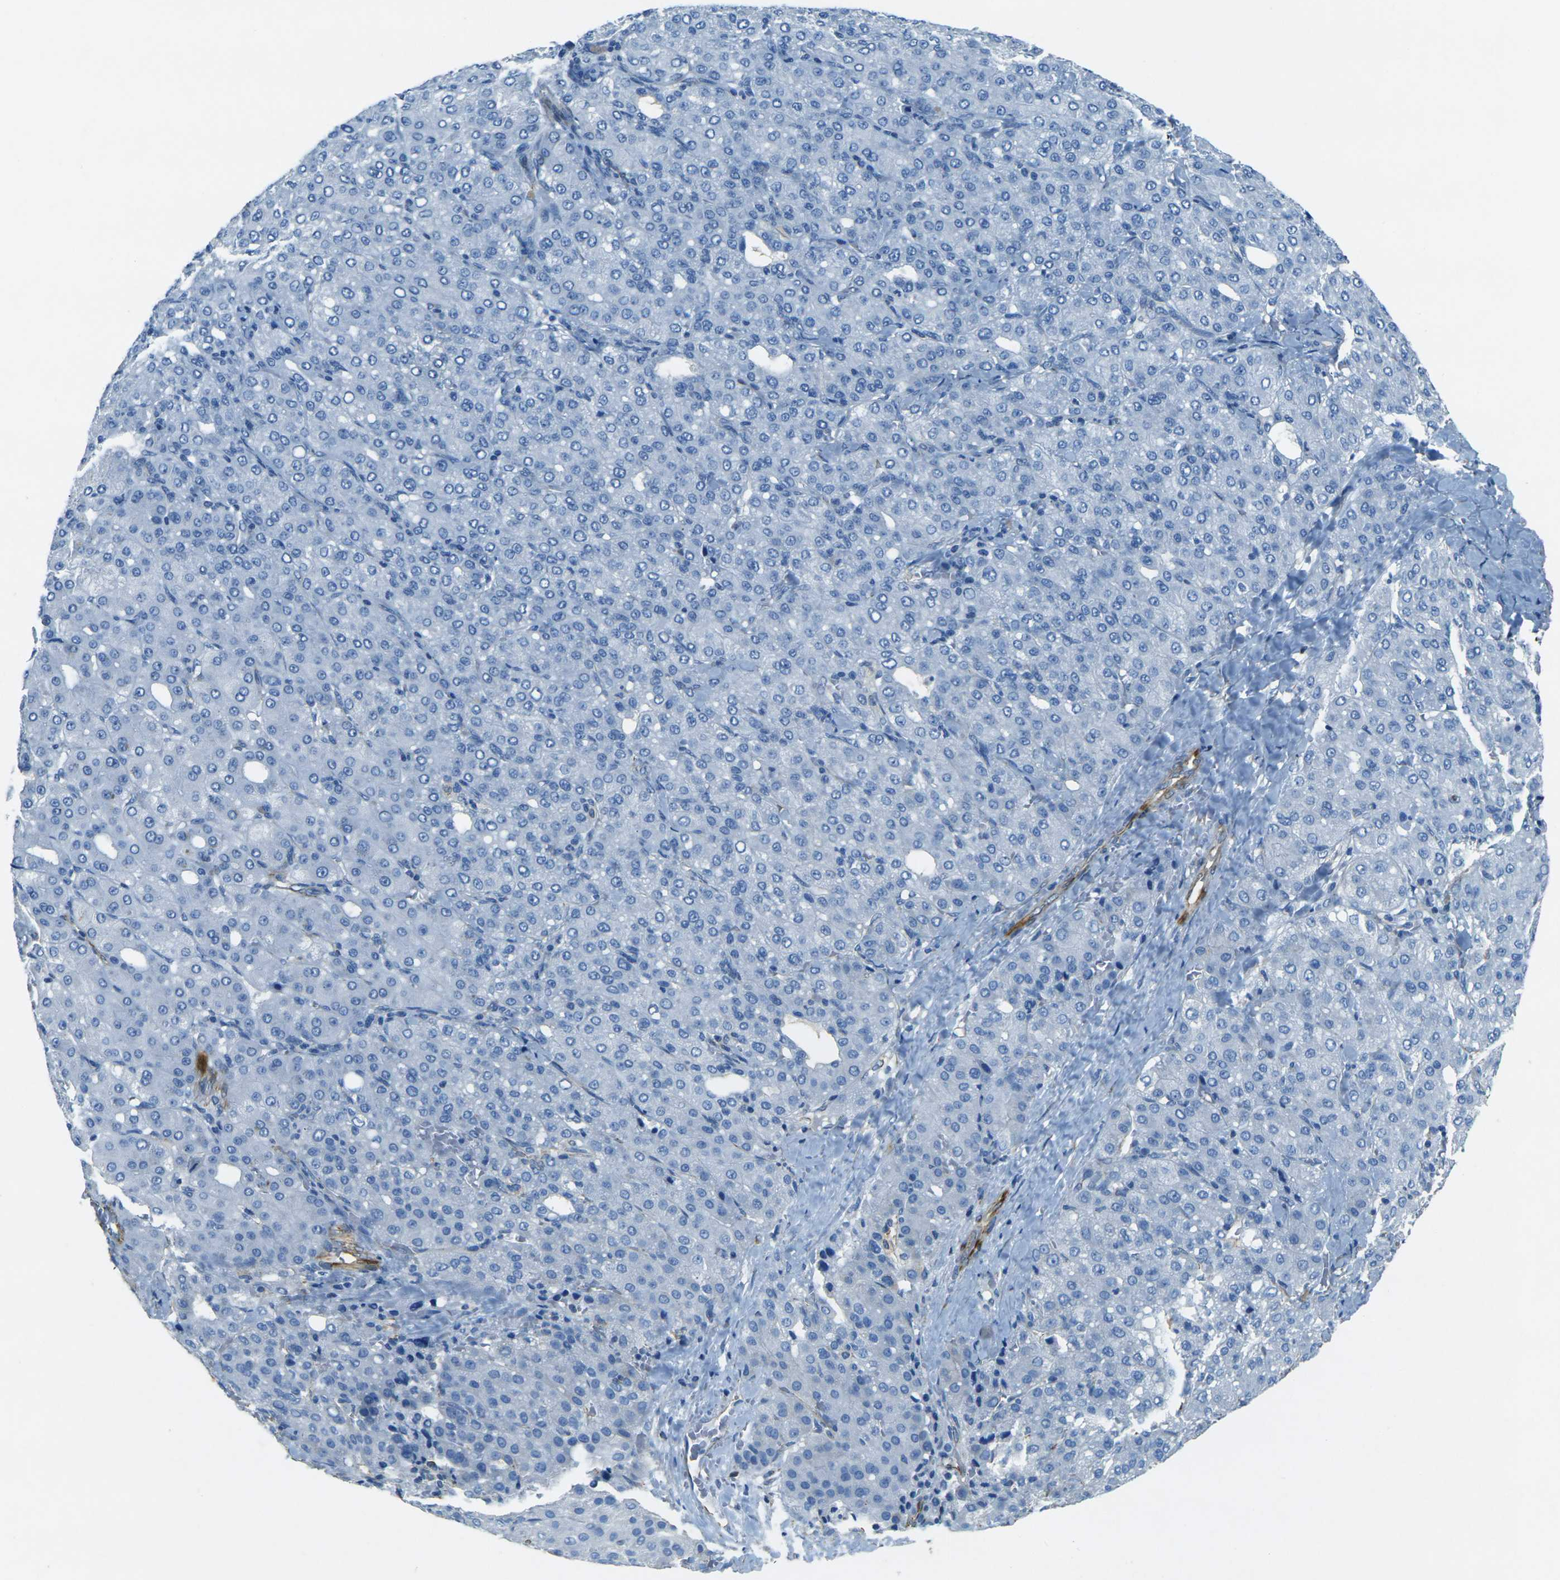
{"staining": {"intensity": "negative", "quantity": "none", "location": "none"}, "tissue": "liver cancer", "cell_type": "Tumor cells", "image_type": "cancer", "snomed": [{"axis": "morphology", "description": "Carcinoma, Hepatocellular, NOS"}, {"axis": "topography", "description": "Liver"}], "caption": "This micrograph is of liver hepatocellular carcinoma stained with immunohistochemistry (IHC) to label a protein in brown with the nuclei are counter-stained blue. There is no positivity in tumor cells.", "gene": "SORT1", "patient": {"sex": "male", "age": 65}}